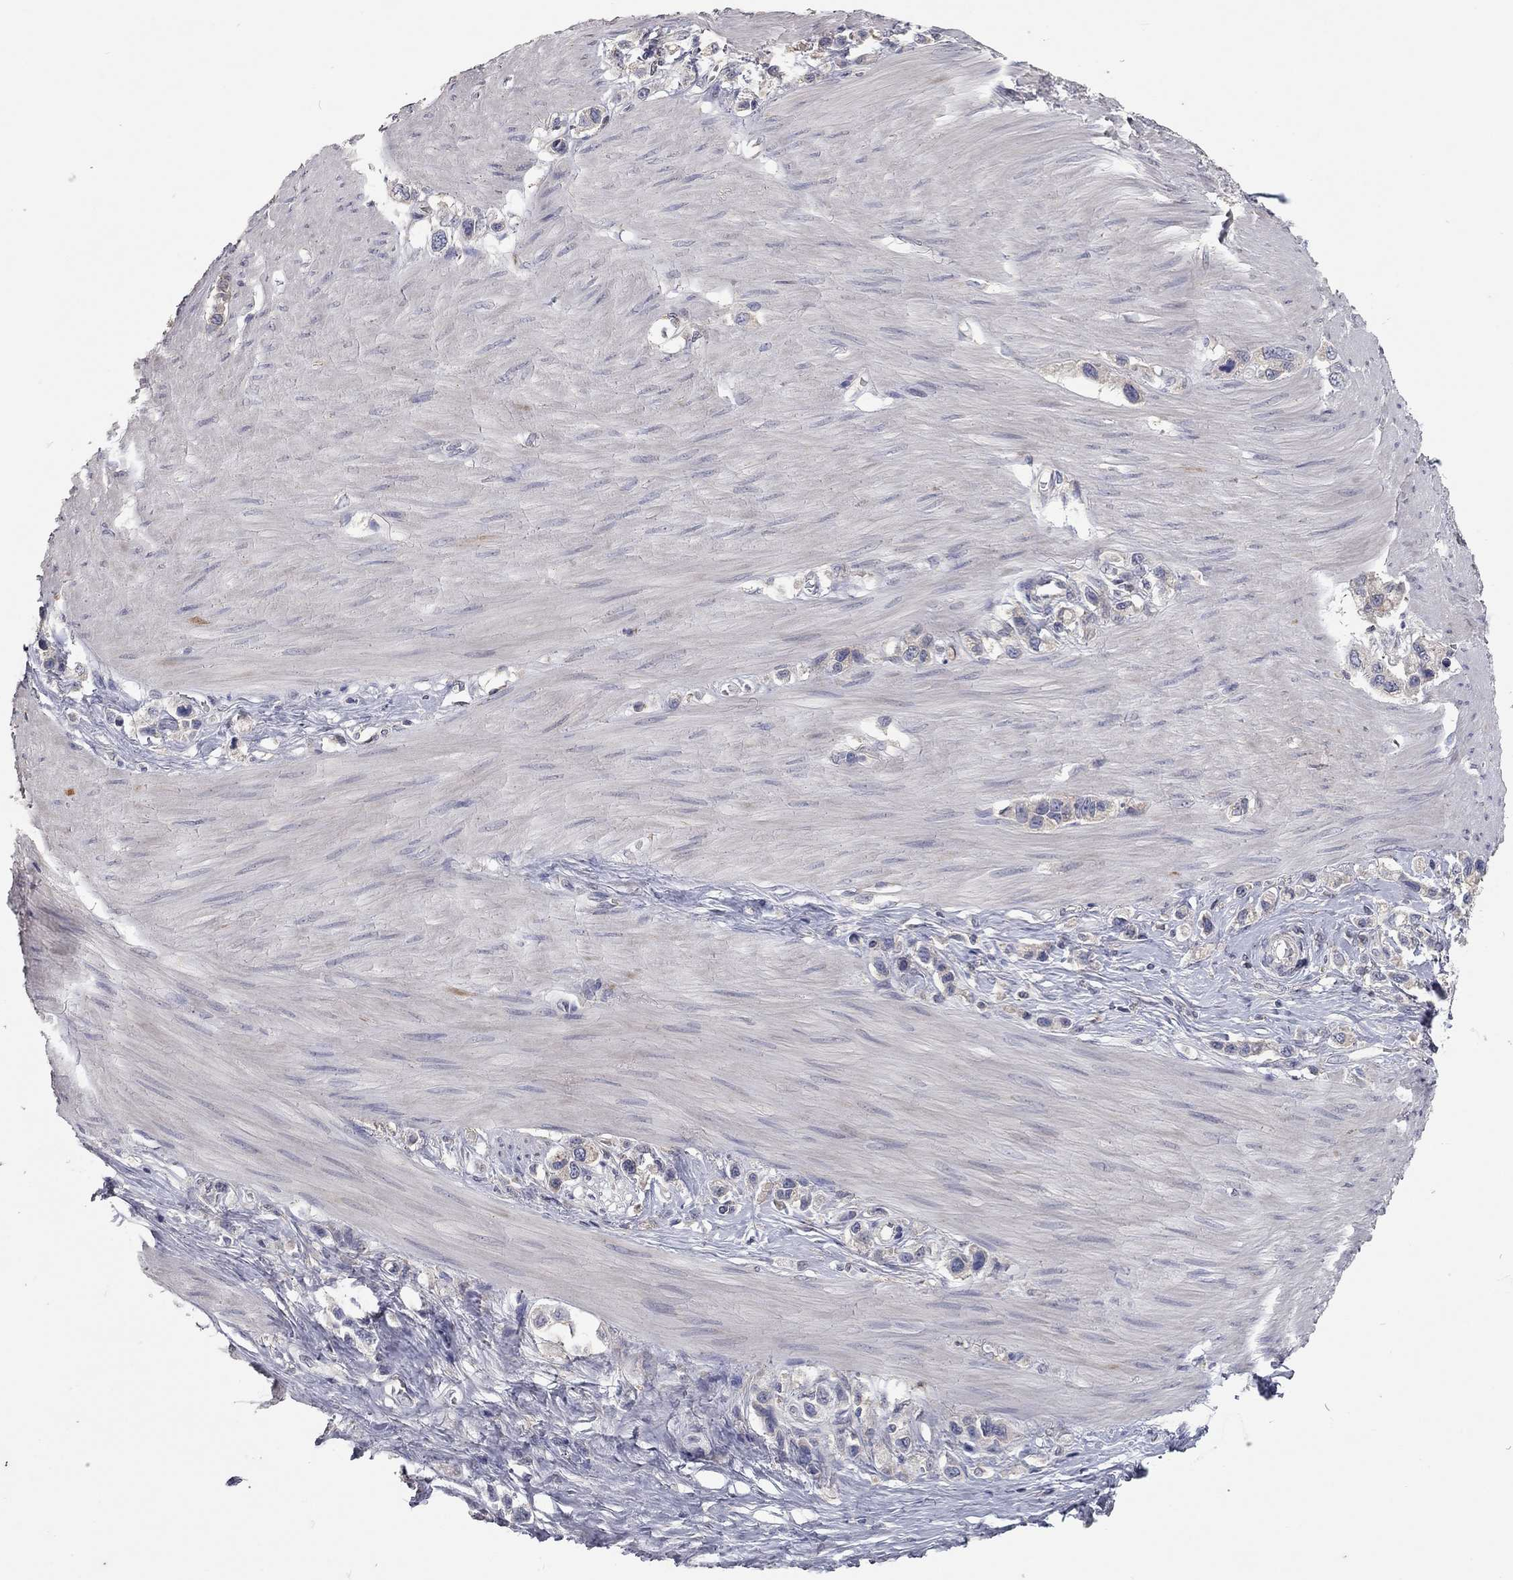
{"staining": {"intensity": "weak", "quantity": "<25%", "location": "cytoplasmic/membranous"}, "tissue": "stomach cancer", "cell_type": "Tumor cells", "image_type": "cancer", "snomed": [{"axis": "morphology", "description": "Normal tissue, NOS"}, {"axis": "morphology", "description": "Adenocarcinoma, NOS"}, {"axis": "morphology", "description": "Adenocarcinoma, High grade"}, {"axis": "topography", "description": "Stomach, upper"}, {"axis": "topography", "description": "Stomach"}], "caption": "Immunohistochemistry image of neoplastic tissue: human stomach cancer stained with DAB shows no significant protein positivity in tumor cells. The staining was performed using DAB to visualize the protein expression in brown, while the nuclei were stained in blue with hematoxylin (Magnification: 20x).", "gene": "XAGE2", "patient": {"sex": "female", "age": 65}}